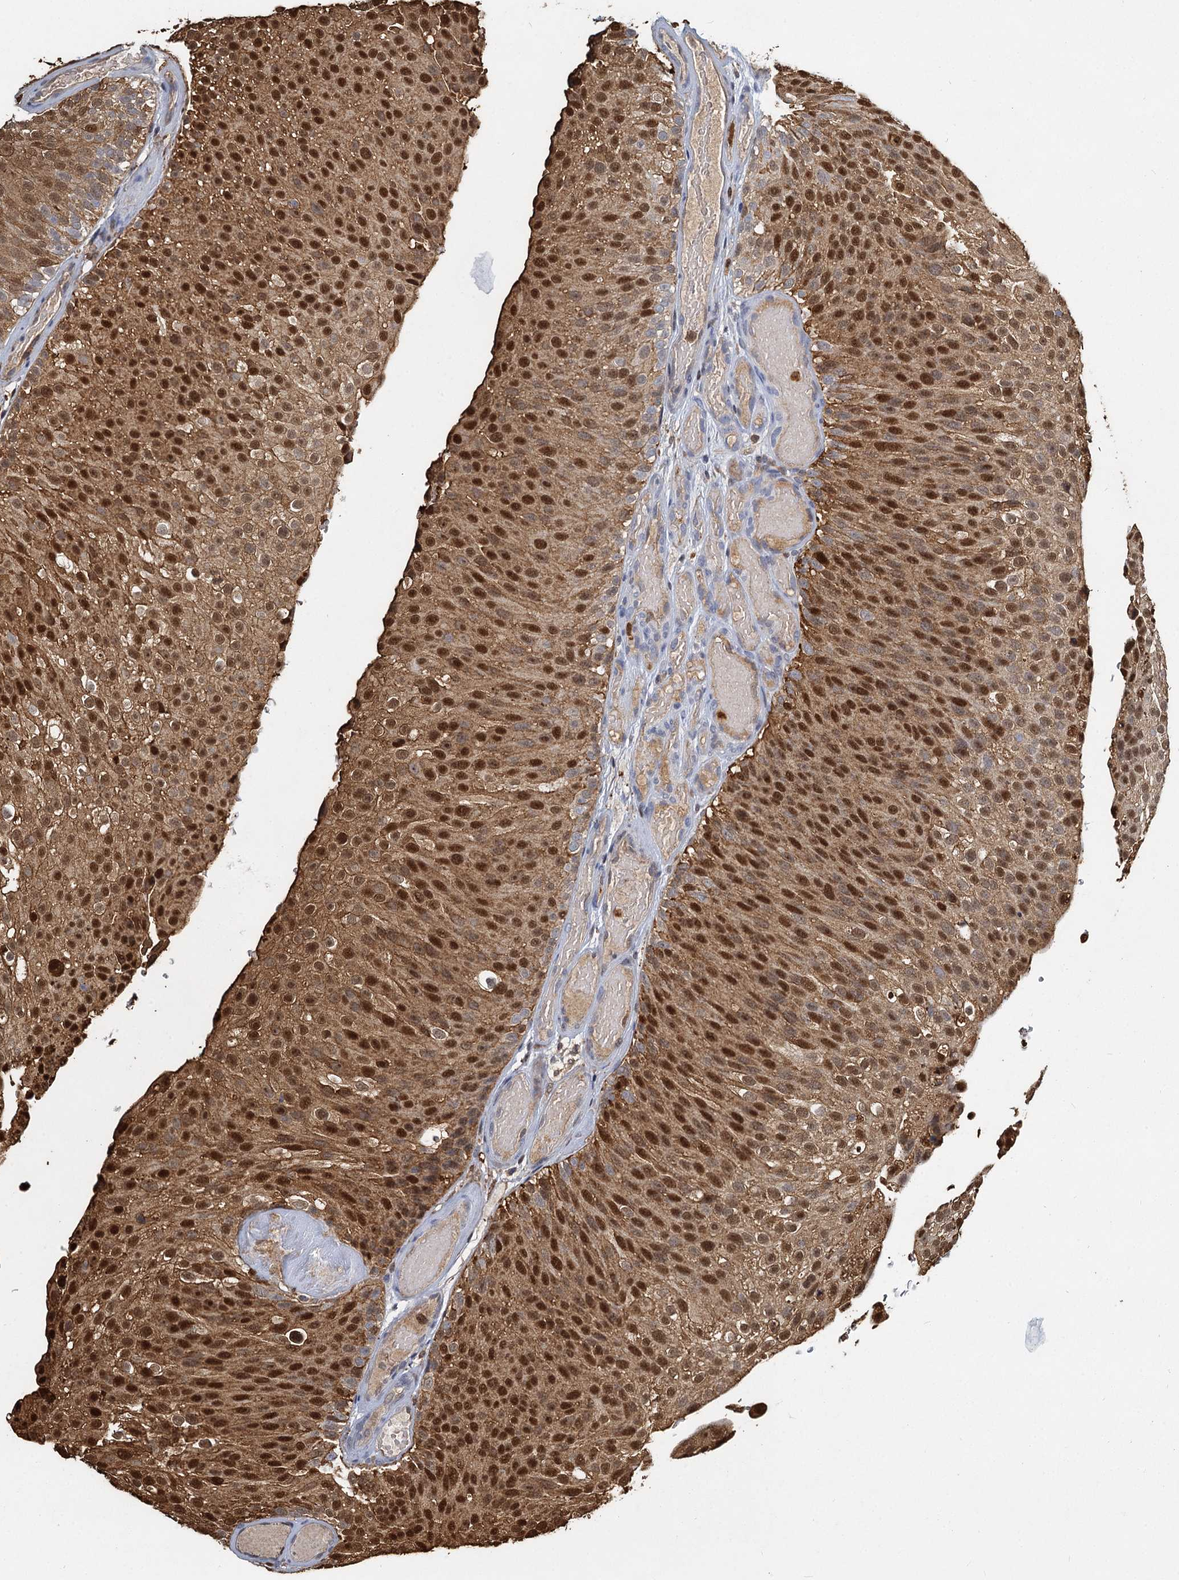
{"staining": {"intensity": "strong", "quantity": ">75%", "location": "cytoplasmic/membranous,nuclear"}, "tissue": "urothelial cancer", "cell_type": "Tumor cells", "image_type": "cancer", "snomed": [{"axis": "morphology", "description": "Urothelial carcinoma, Low grade"}, {"axis": "topography", "description": "Urinary bladder"}], "caption": "IHC staining of urothelial cancer, which shows high levels of strong cytoplasmic/membranous and nuclear expression in about >75% of tumor cells indicating strong cytoplasmic/membranous and nuclear protein positivity. The staining was performed using DAB (brown) for protein detection and nuclei were counterstained in hematoxylin (blue).", "gene": "S100A6", "patient": {"sex": "male", "age": 78}}